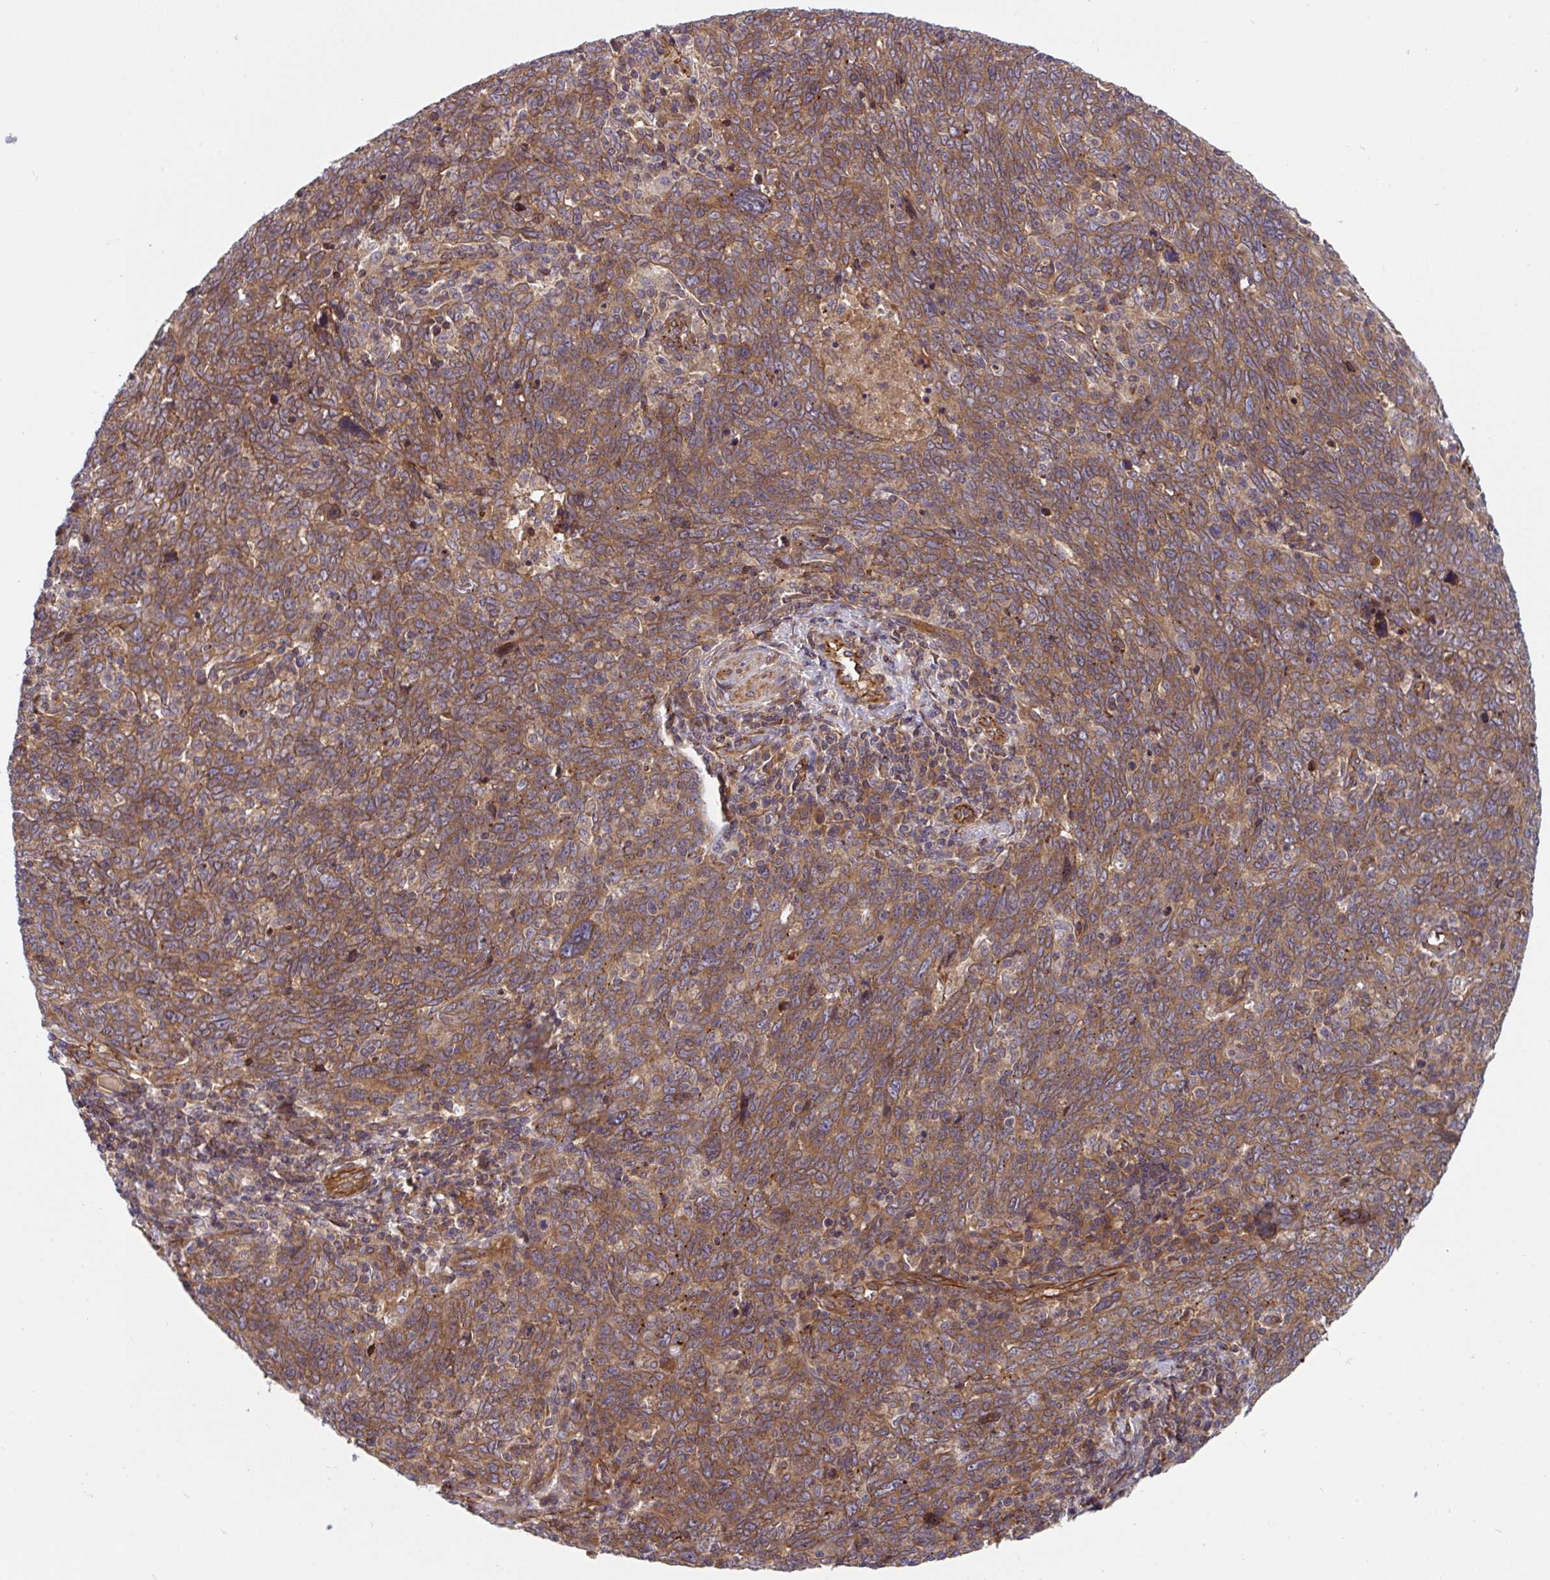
{"staining": {"intensity": "moderate", "quantity": ">75%", "location": "cytoplasmic/membranous"}, "tissue": "lung cancer", "cell_type": "Tumor cells", "image_type": "cancer", "snomed": [{"axis": "morphology", "description": "Squamous cell carcinoma, NOS"}, {"axis": "topography", "description": "Lung"}], "caption": "Squamous cell carcinoma (lung) stained with a protein marker reveals moderate staining in tumor cells.", "gene": "APOBEC3D", "patient": {"sex": "female", "age": 72}}